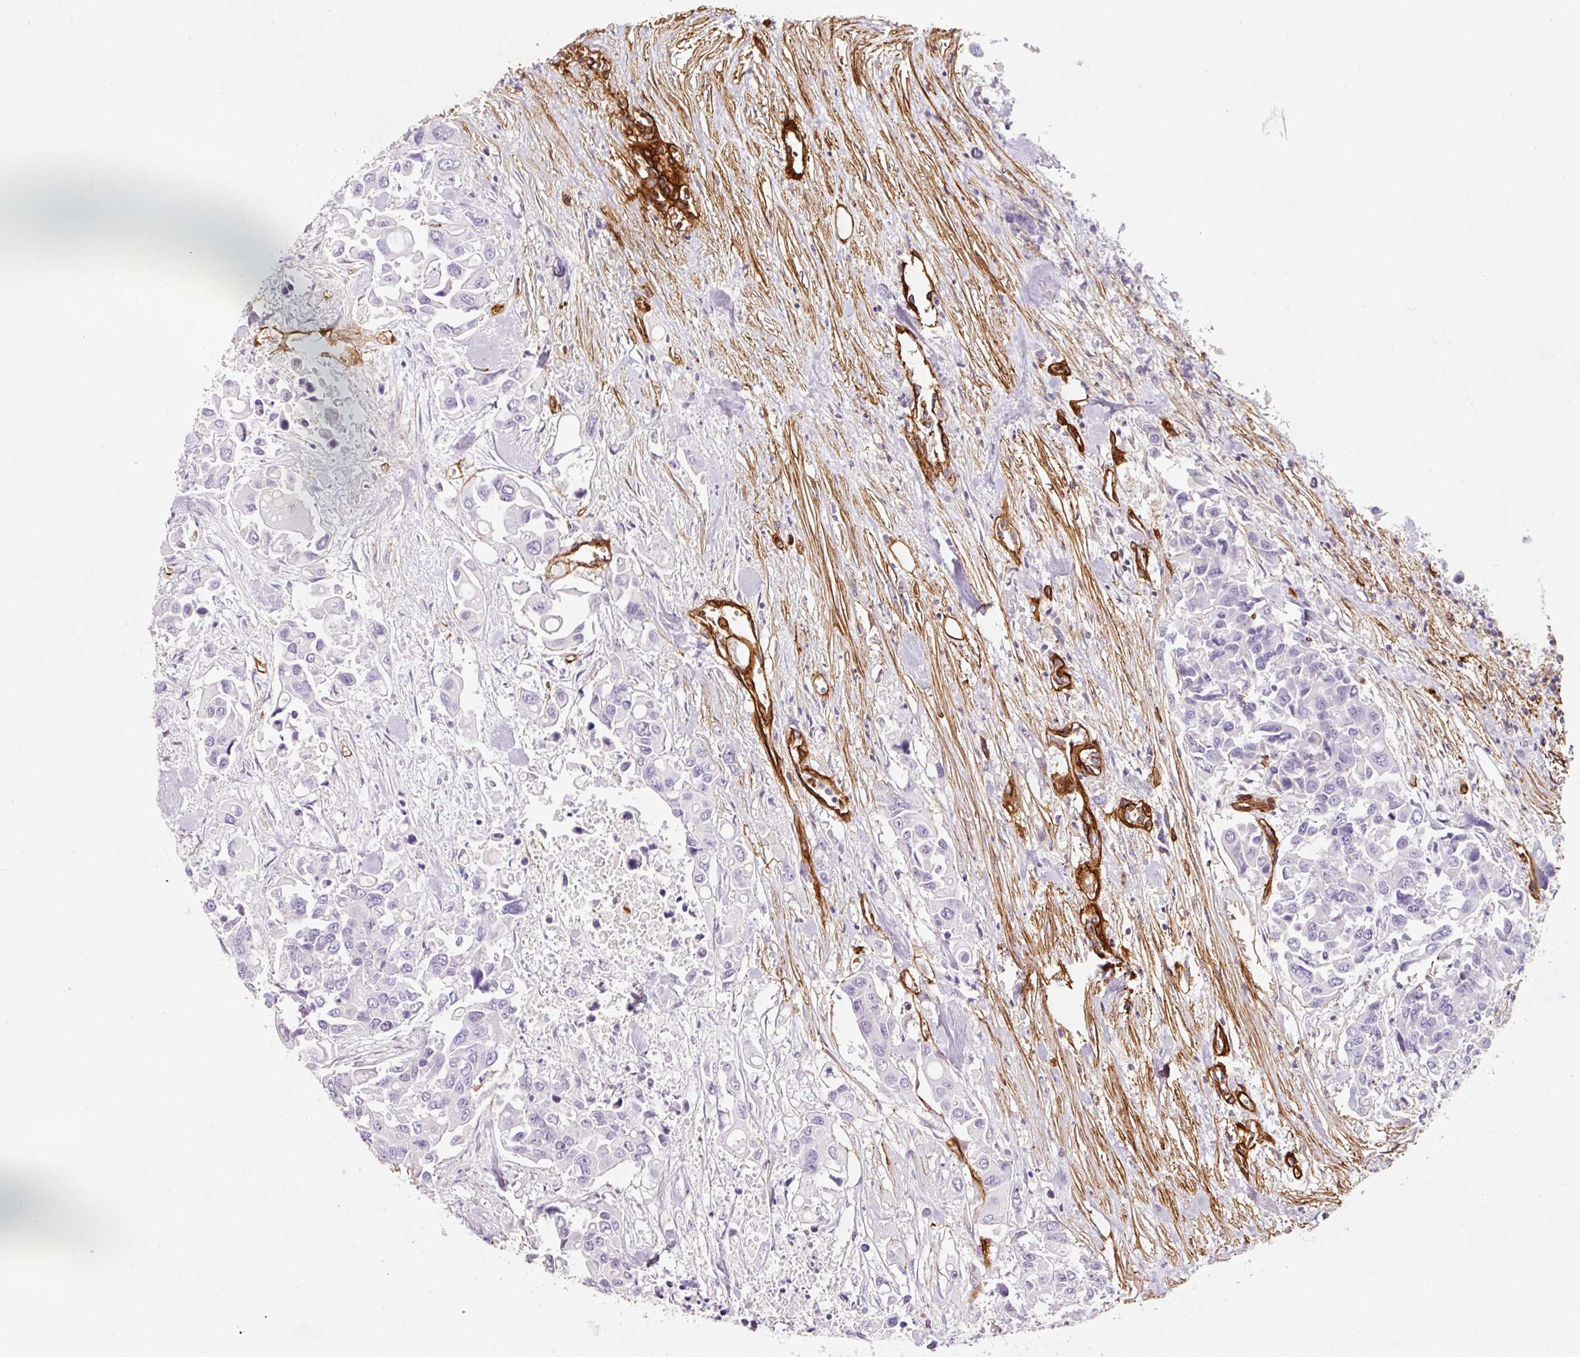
{"staining": {"intensity": "negative", "quantity": "none", "location": "none"}, "tissue": "colorectal cancer", "cell_type": "Tumor cells", "image_type": "cancer", "snomed": [{"axis": "morphology", "description": "Adenocarcinoma, NOS"}, {"axis": "topography", "description": "Colon"}], "caption": "Colorectal cancer was stained to show a protein in brown. There is no significant positivity in tumor cells. (Stains: DAB (3,3'-diaminobenzidine) IHC with hematoxylin counter stain, Microscopy: brightfield microscopy at high magnification).", "gene": "LOXL4", "patient": {"sex": "male", "age": 77}}